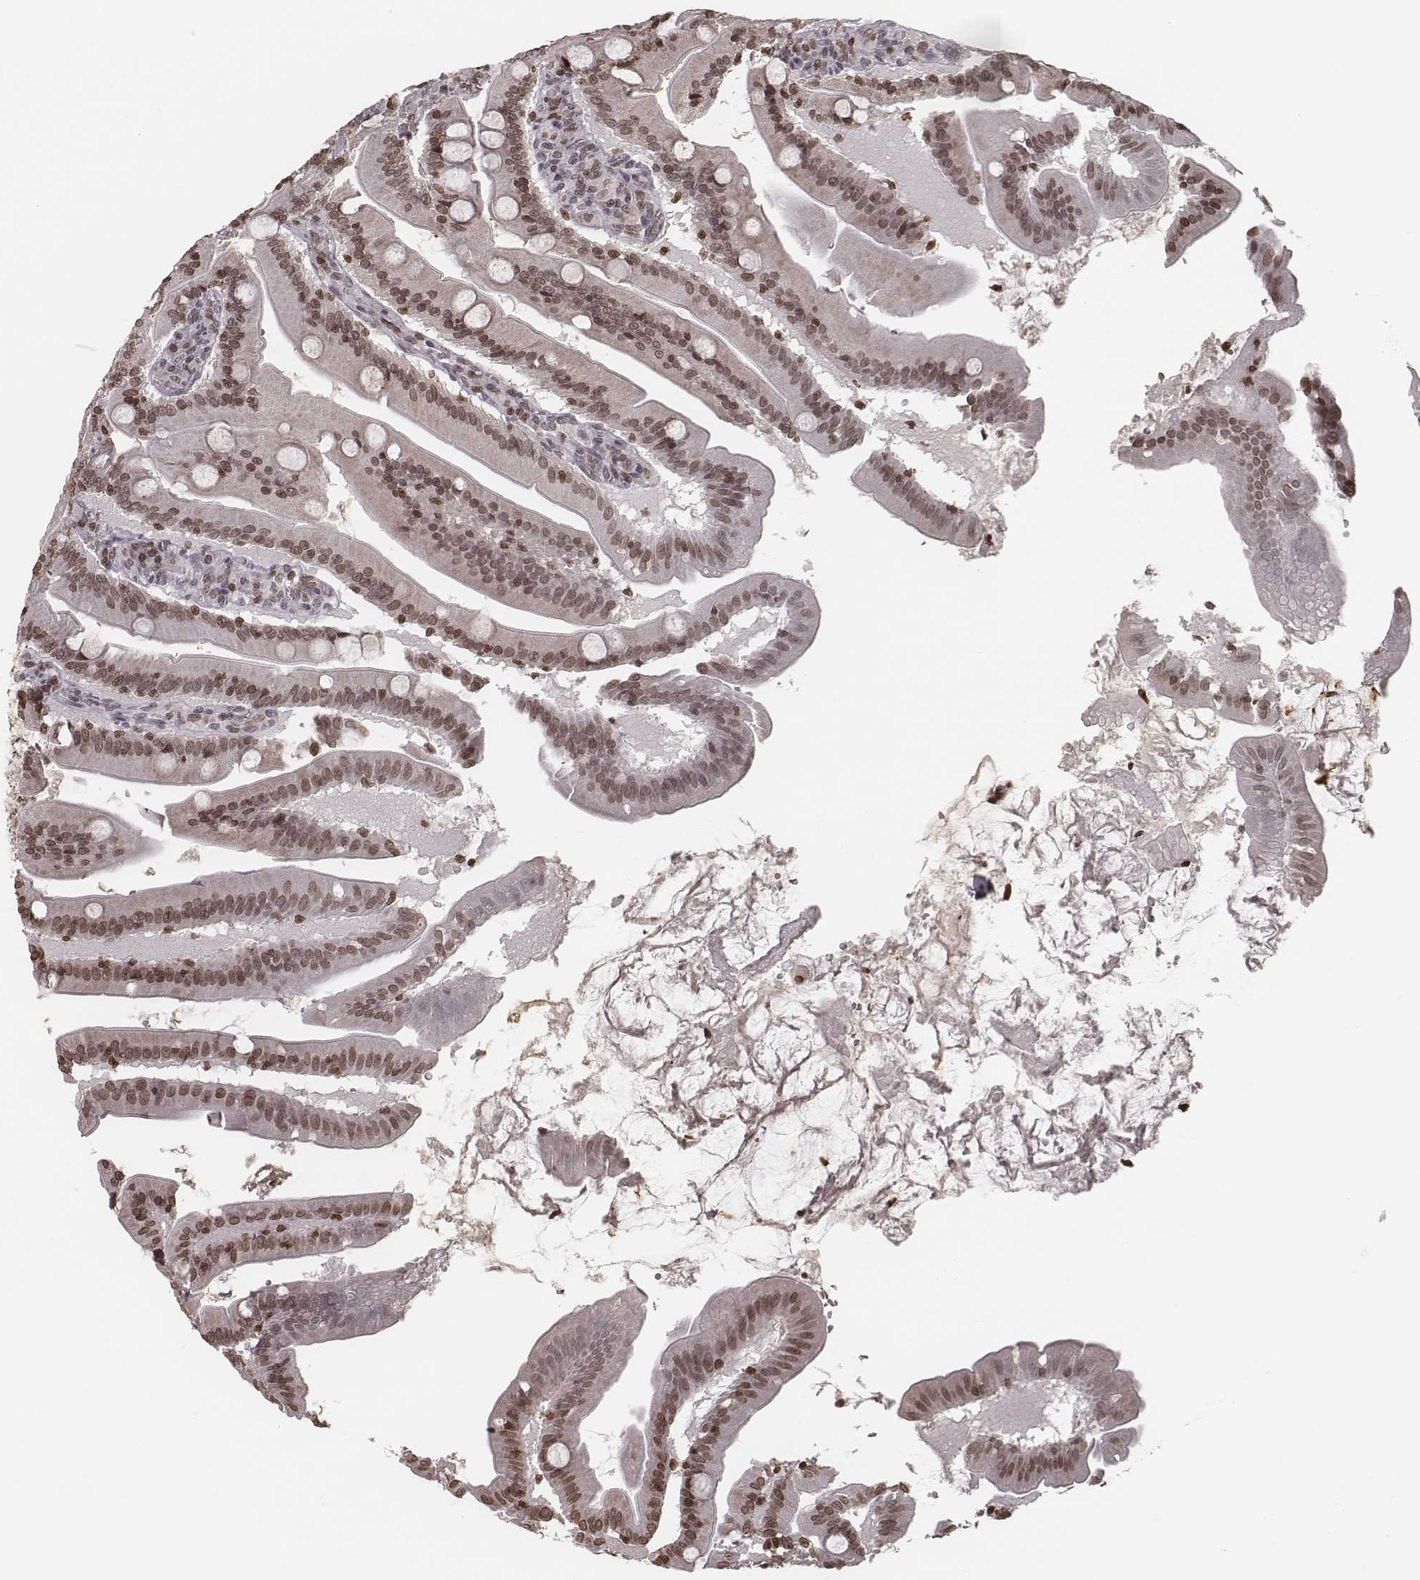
{"staining": {"intensity": "moderate", "quantity": ">75%", "location": "nuclear"}, "tissue": "small intestine", "cell_type": "Glandular cells", "image_type": "normal", "snomed": [{"axis": "morphology", "description": "Normal tissue, NOS"}, {"axis": "topography", "description": "Small intestine"}], "caption": "Immunohistochemistry histopathology image of unremarkable small intestine: small intestine stained using IHC displays medium levels of moderate protein expression localized specifically in the nuclear of glandular cells, appearing as a nuclear brown color.", "gene": "HMGA2", "patient": {"sex": "male", "age": 37}}